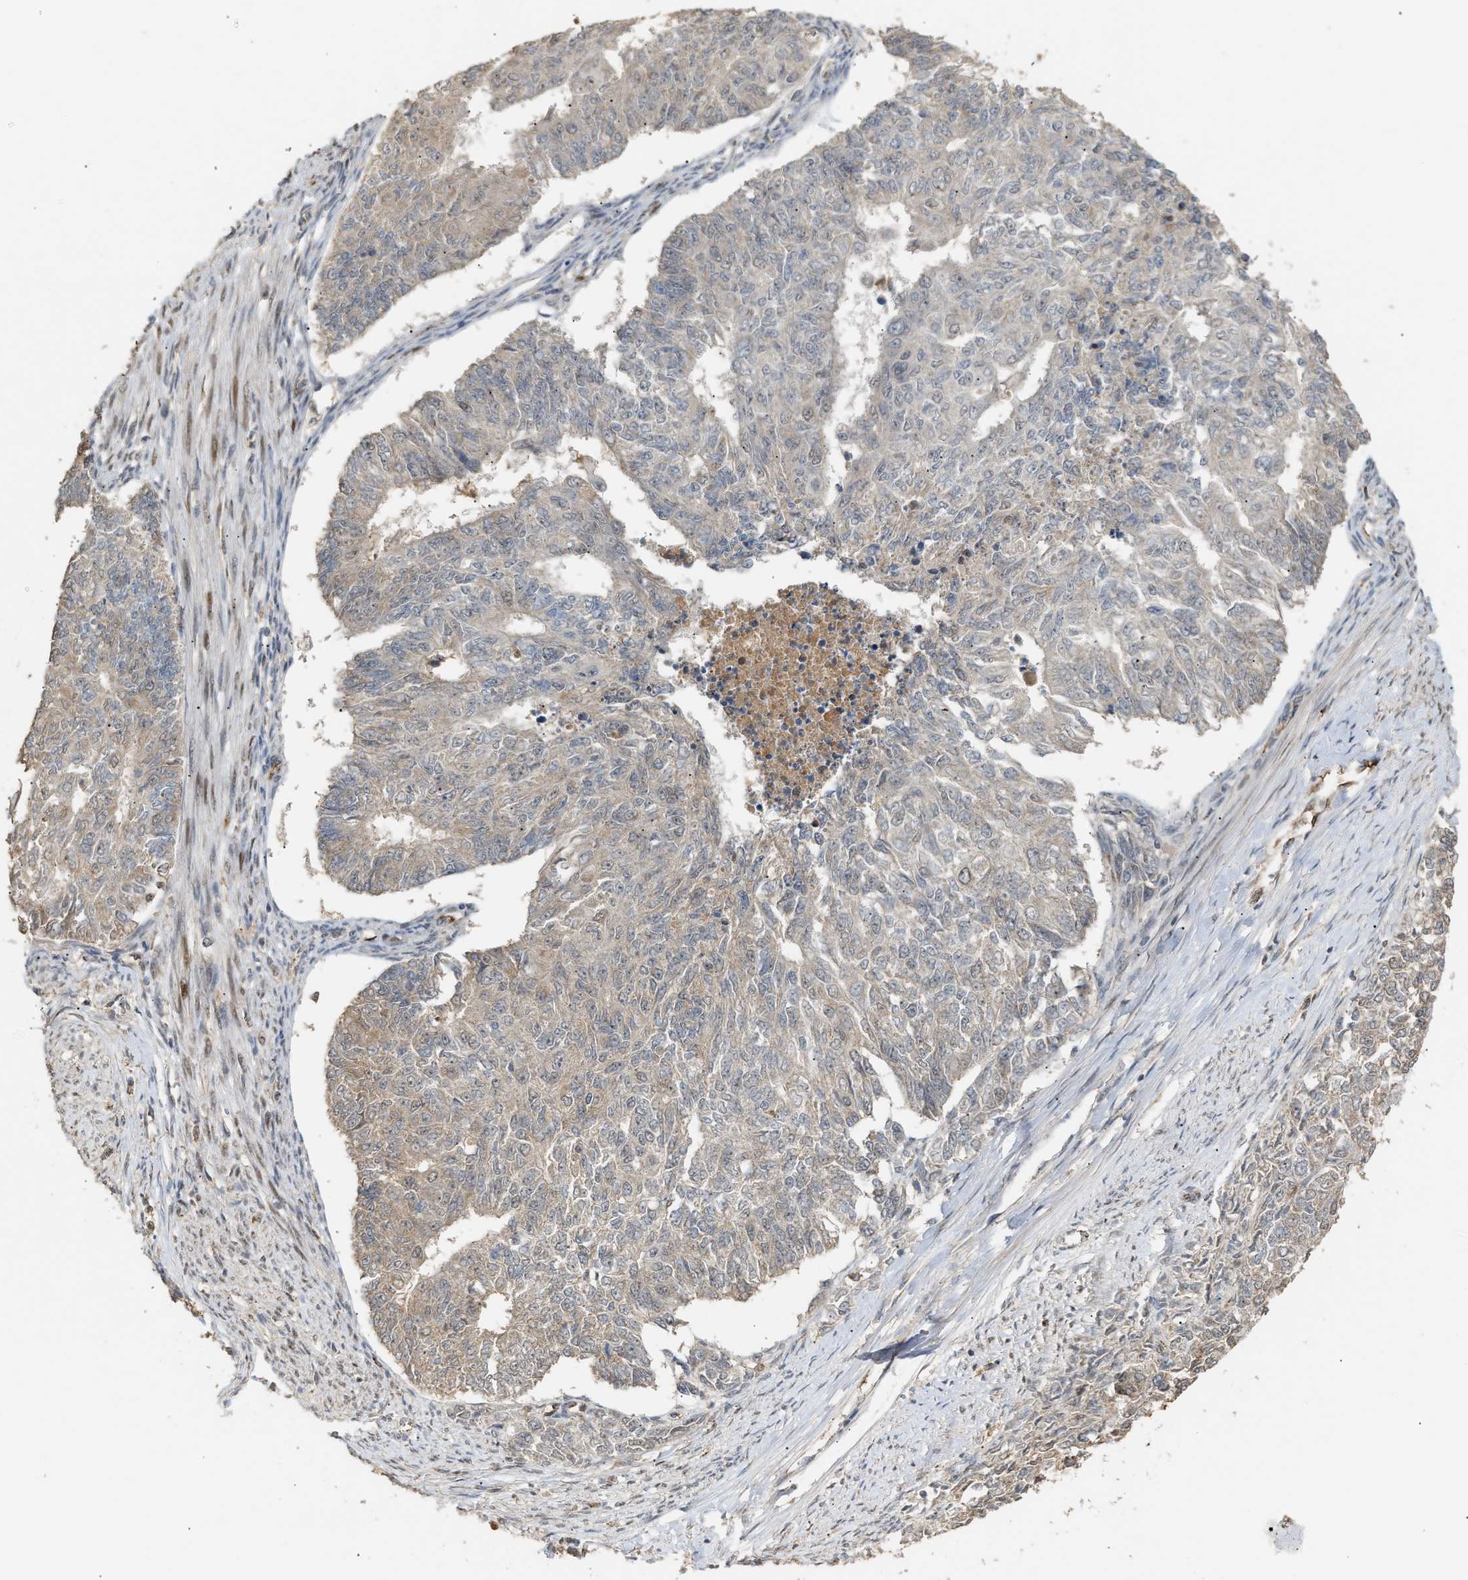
{"staining": {"intensity": "weak", "quantity": "<25%", "location": "cytoplasmic/membranous"}, "tissue": "endometrial cancer", "cell_type": "Tumor cells", "image_type": "cancer", "snomed": [{"axis": "morphology", "description": "Adenocarcinoma, NOS"}, {"axis": "topography", "description": "Endometrium"}], "caption": "A photomicrograph of adenocarcinoma (endometrial) stained for a protein displays no brown staining in tumor cells. (IHC, brightfield microscopy, high magnification).", "gene": "ZFAND5", "patient": {"sex": "female", "age": 32}}